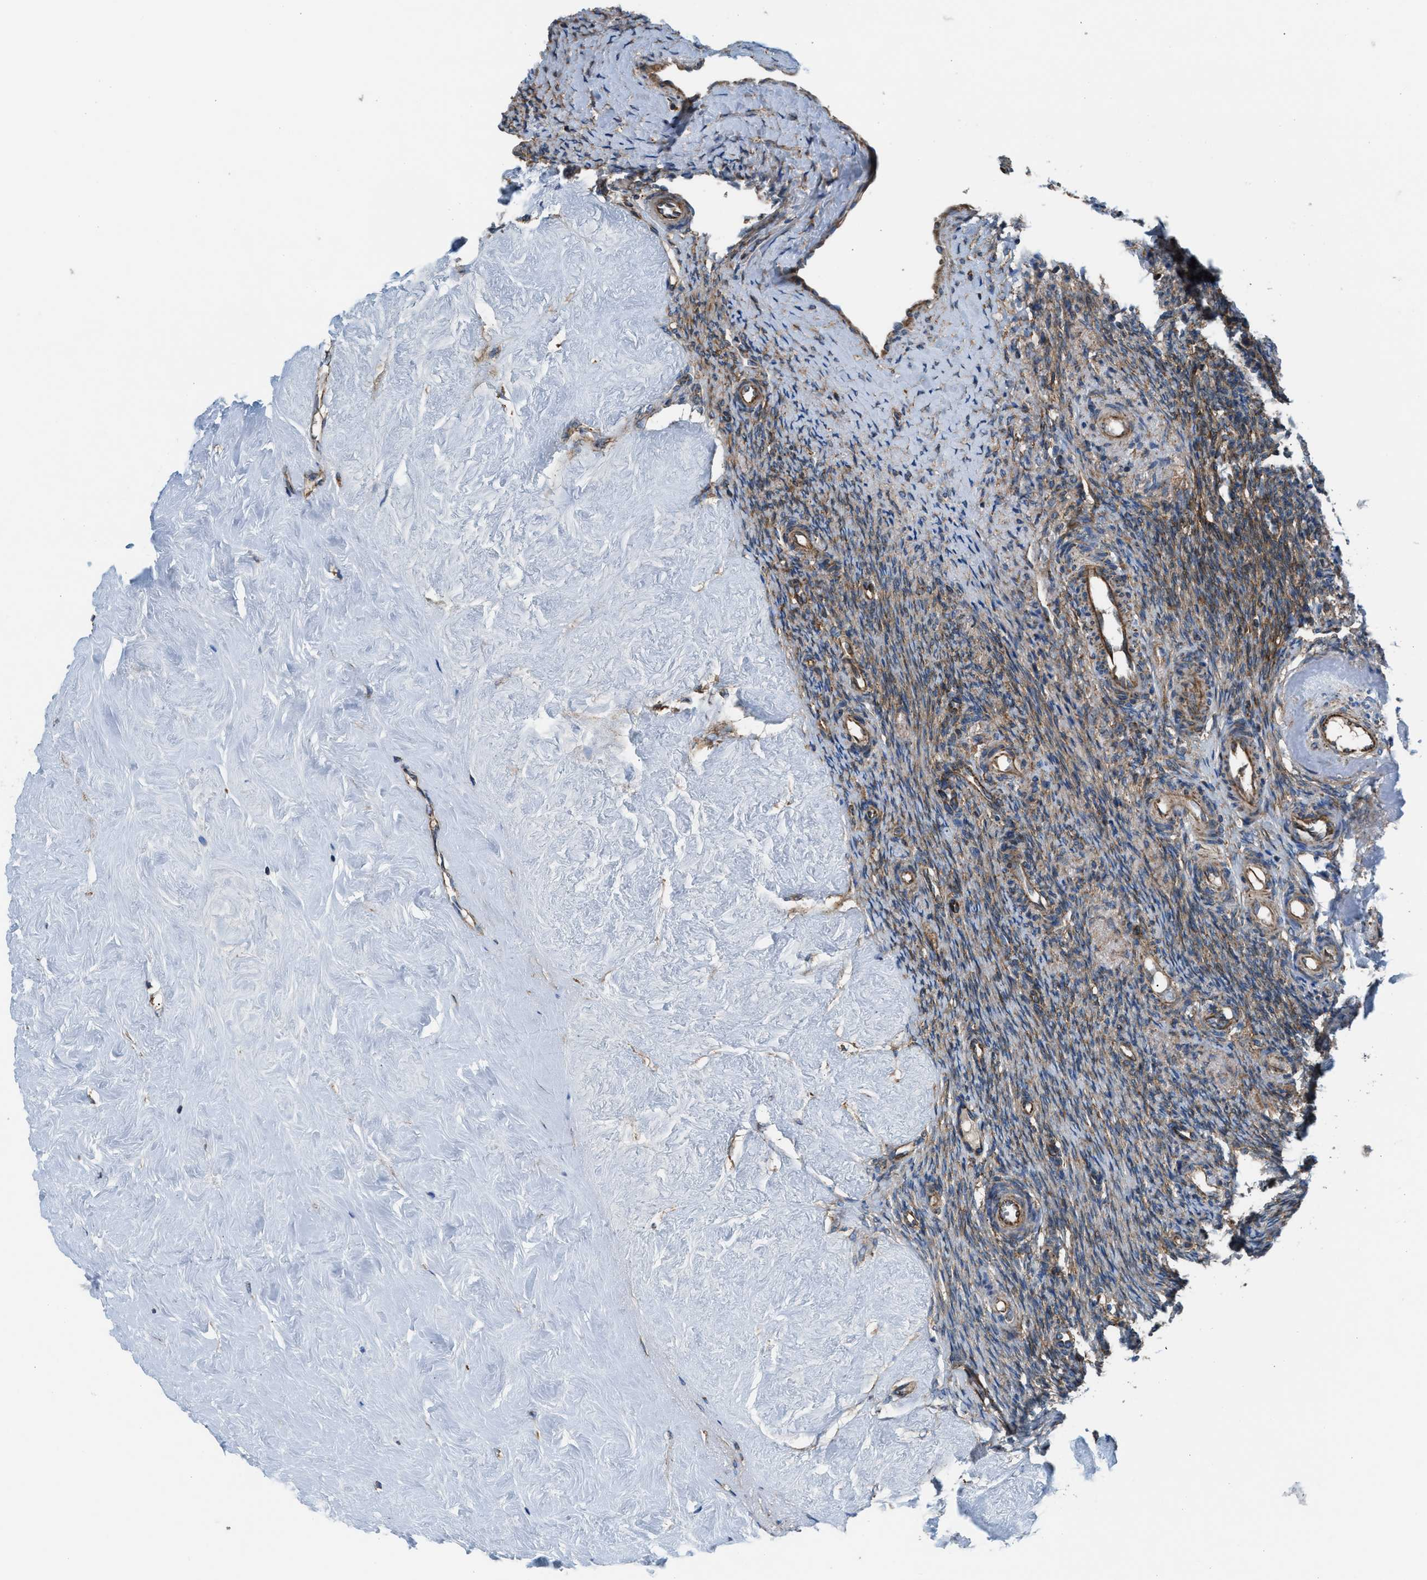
{"staining": {"intensity": "moderate", "quantity": ">75%", "location": "cytoplasmic/membranous"}, "tissue": "ovary", "cell_type": "Follicle cells", "image_type": "normal", "snomed": [{"axis": "morphology", "description": "Normal tissue, NOS"}, {"axis": "topography", "description": "Ovary"}], "caption": "Protein analysis of unremarkable ovary demonstrates moderate cytoplasmic/membranous staining in about >75% of follicle cells. The protein of interest is stained brown, and the nuclei are stained in blue (DAB (3,3'-diaminobenzidine) IHC with brightfield microscopy, high magnification).", "gene": "SLC10A3", "patient": {"sex": "female", "age": 41}}